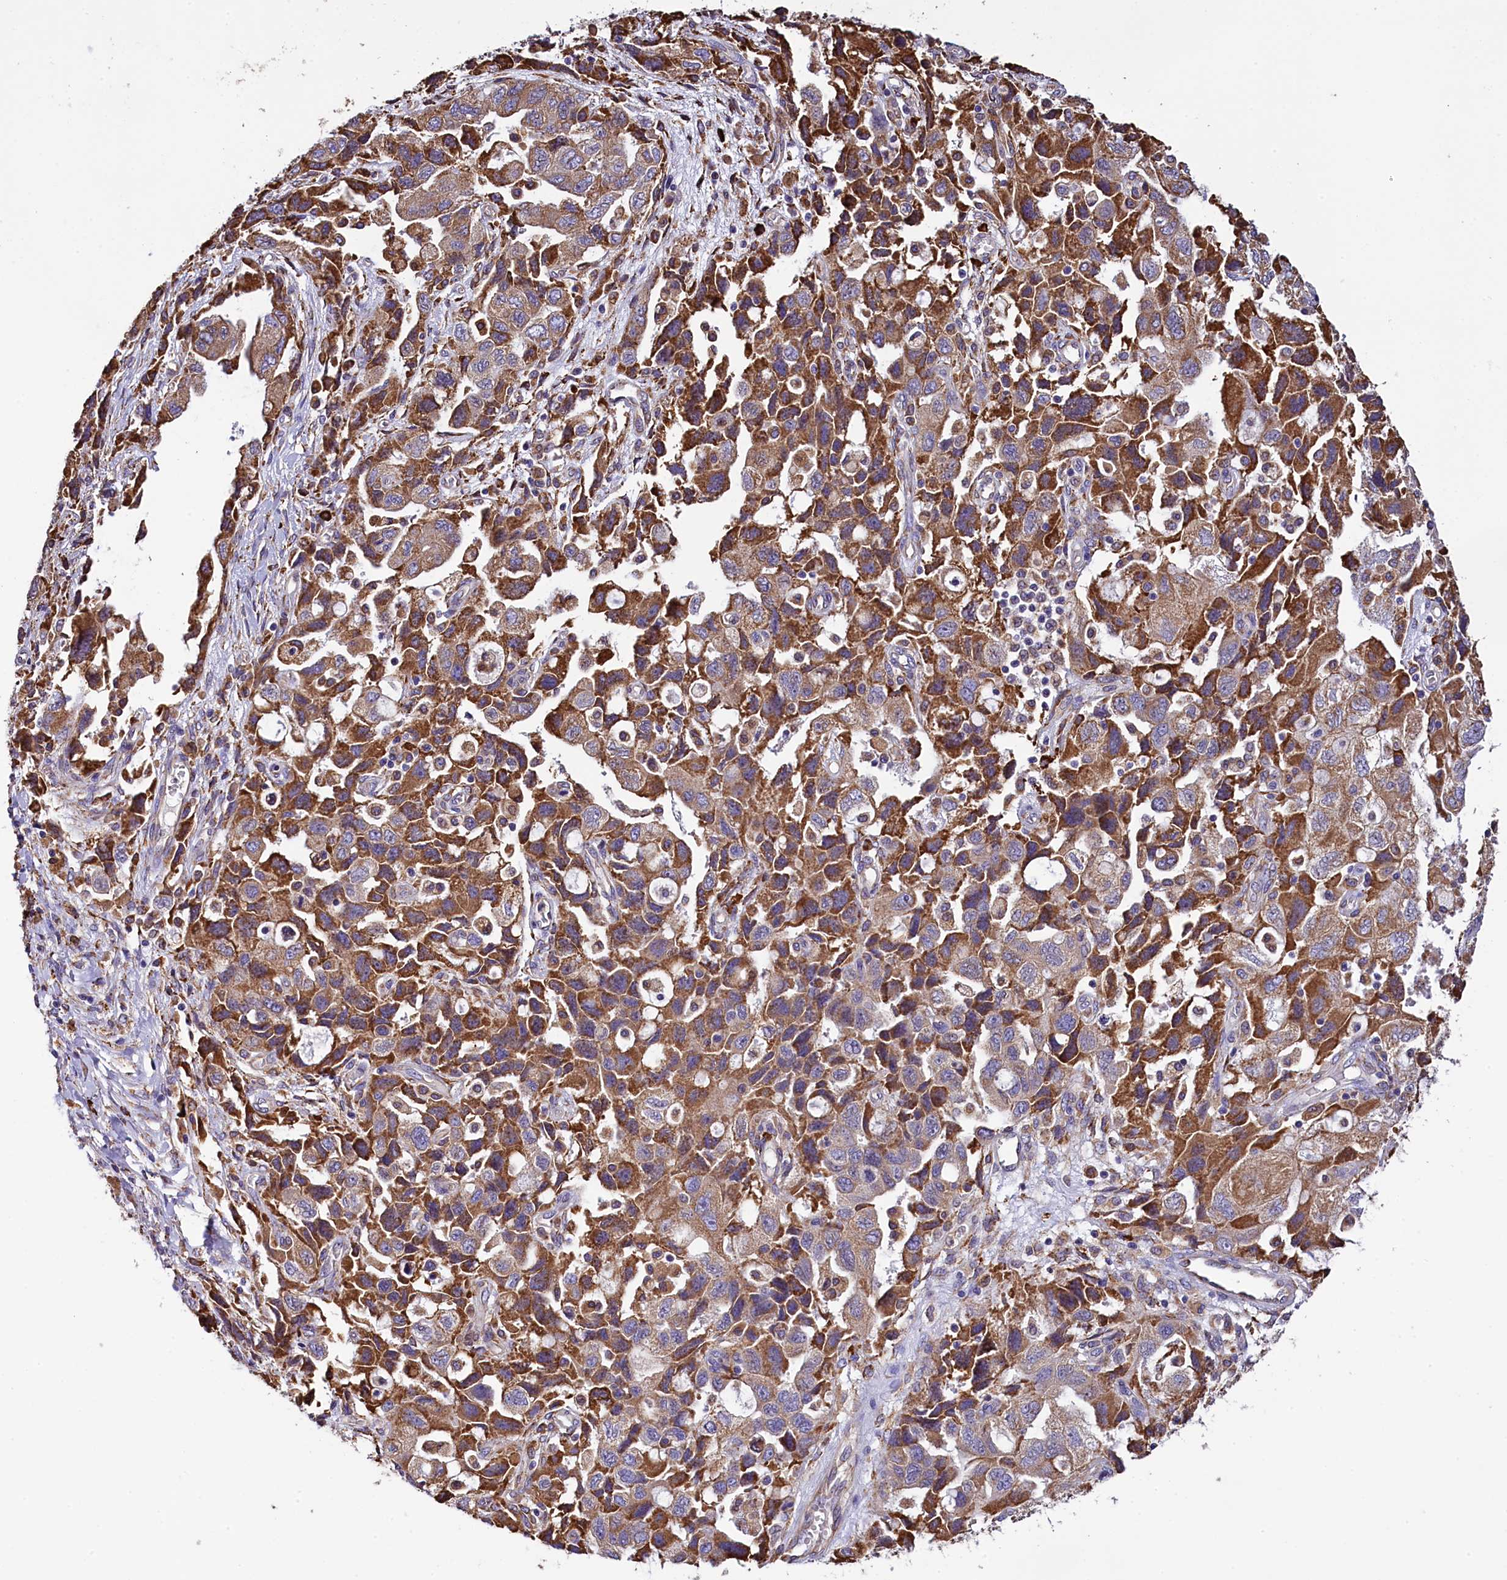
{"staining": {"intensity": "moderate", "quantity": ">75%", "location": "cytoplasmic/membranous"}, "tissue": "ovarian cancer", "cell_type": "Tumor cells", "image_type": "cancer", "snomed": [{"axis": "morphology", "description": "Carcinoma, NOS"}, {"axis": "morphology", "description": "Cystadenocarcinoma, serous, NOS"}, {"axis": "topography", "description": "Ovary"}], "caption": "This histopathology image reveals immunohistochemistry staining of ovarian cancer (serous cystadenocarcinoma), with medium moderate cytoplasmic/membranous expression in about >75% of tumor cells.", "gene": "CAPS2", "patient": {"sex": "female", "age": 69}}